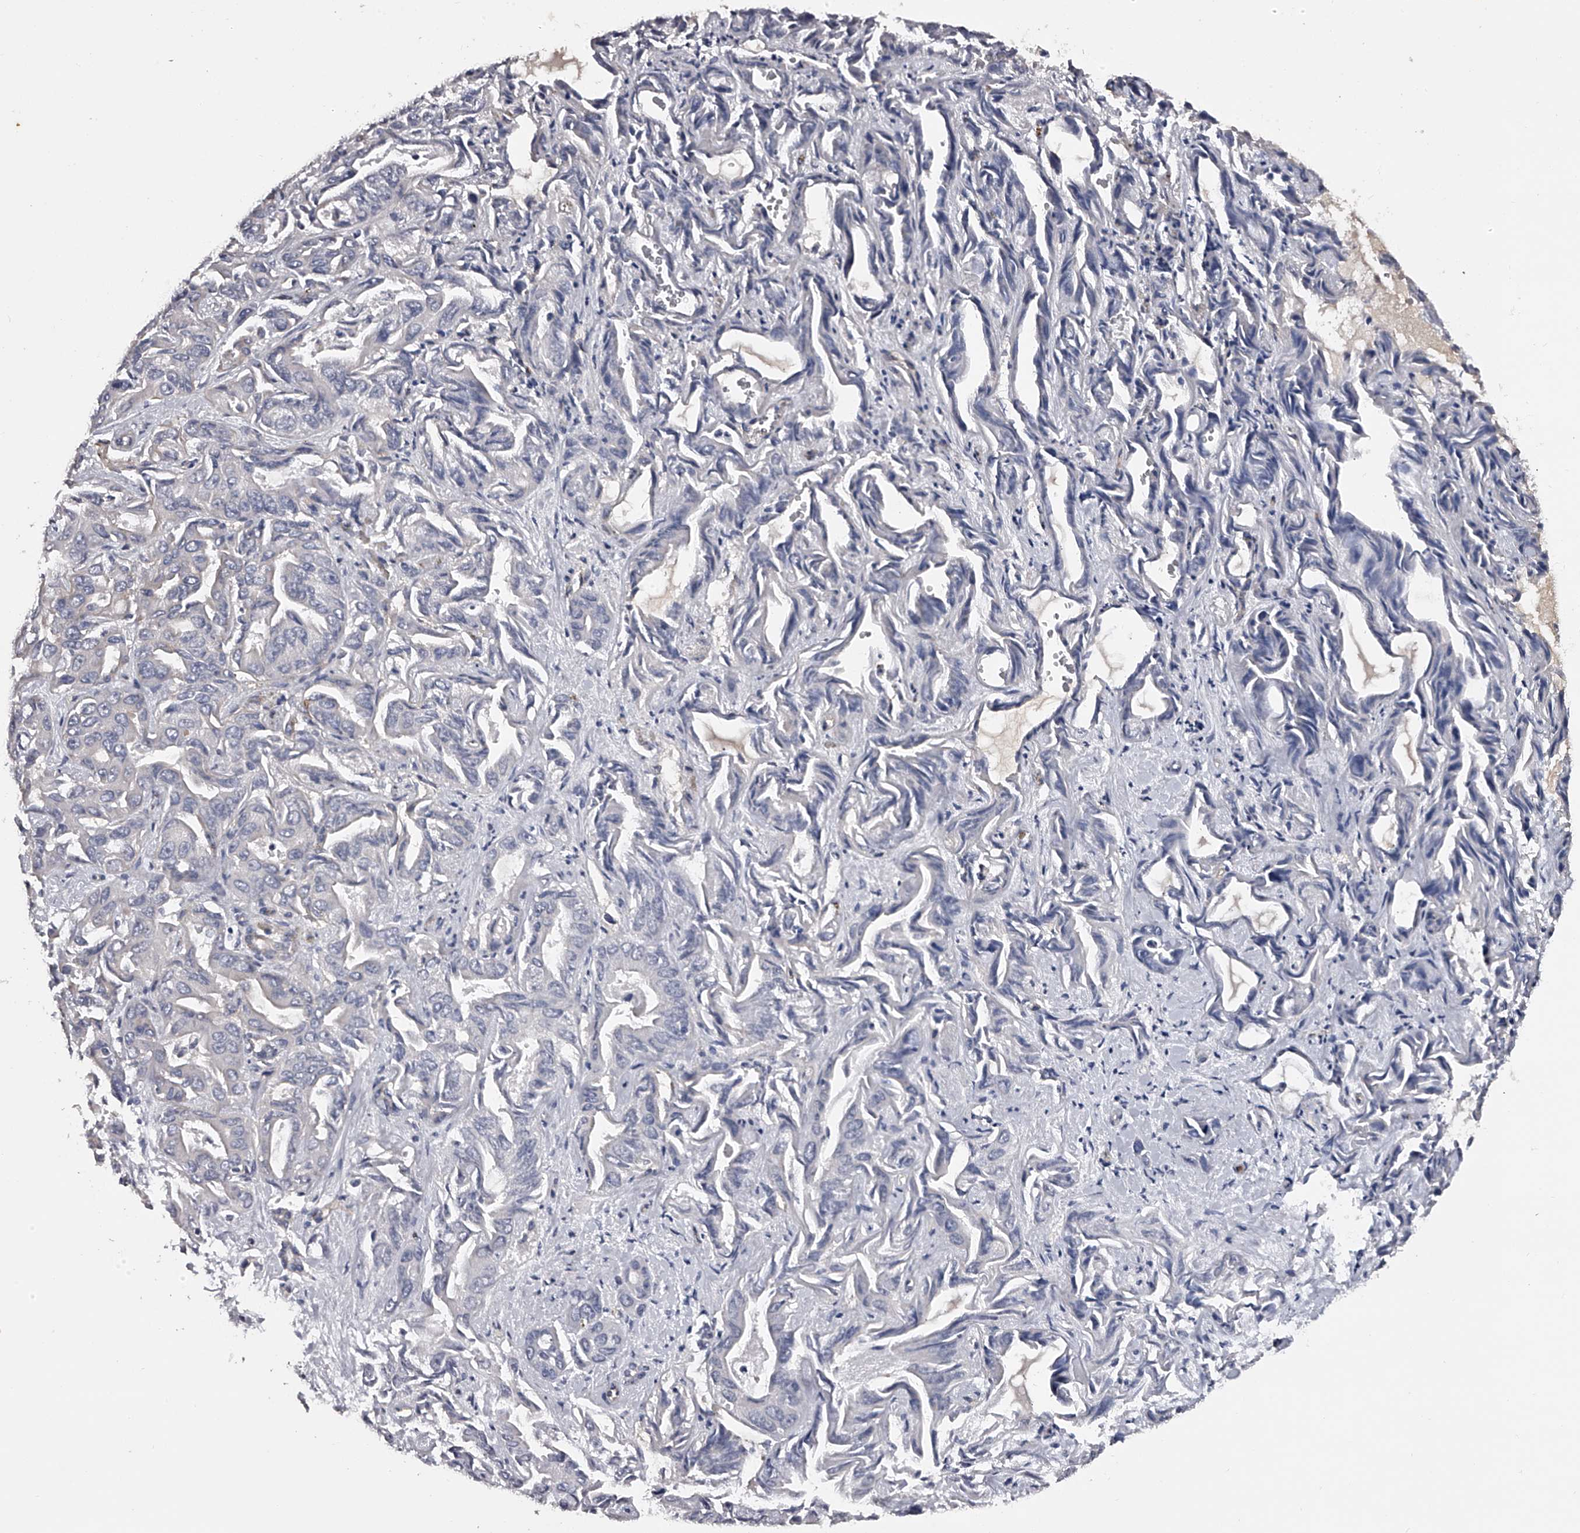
{"staining": {"intensity": "negative", "quantity": "none", "location": "none"}, "tissue": "liver cancer", "cell_type": "Tumor cells", "image_type": "cancer", "snomed": [{"axis": "morphology", "description": "Cholangiocarcinoma"}, {"axis": "topography", "description": "Liver"}], "caption": "Liver cancer (cholangiocarcinoma) stained for a protein using immunohistochemistry demonstrates no positivity tumor cells.", "gene": "MDN1", "patient": {"sex": "female", "age": 52}}